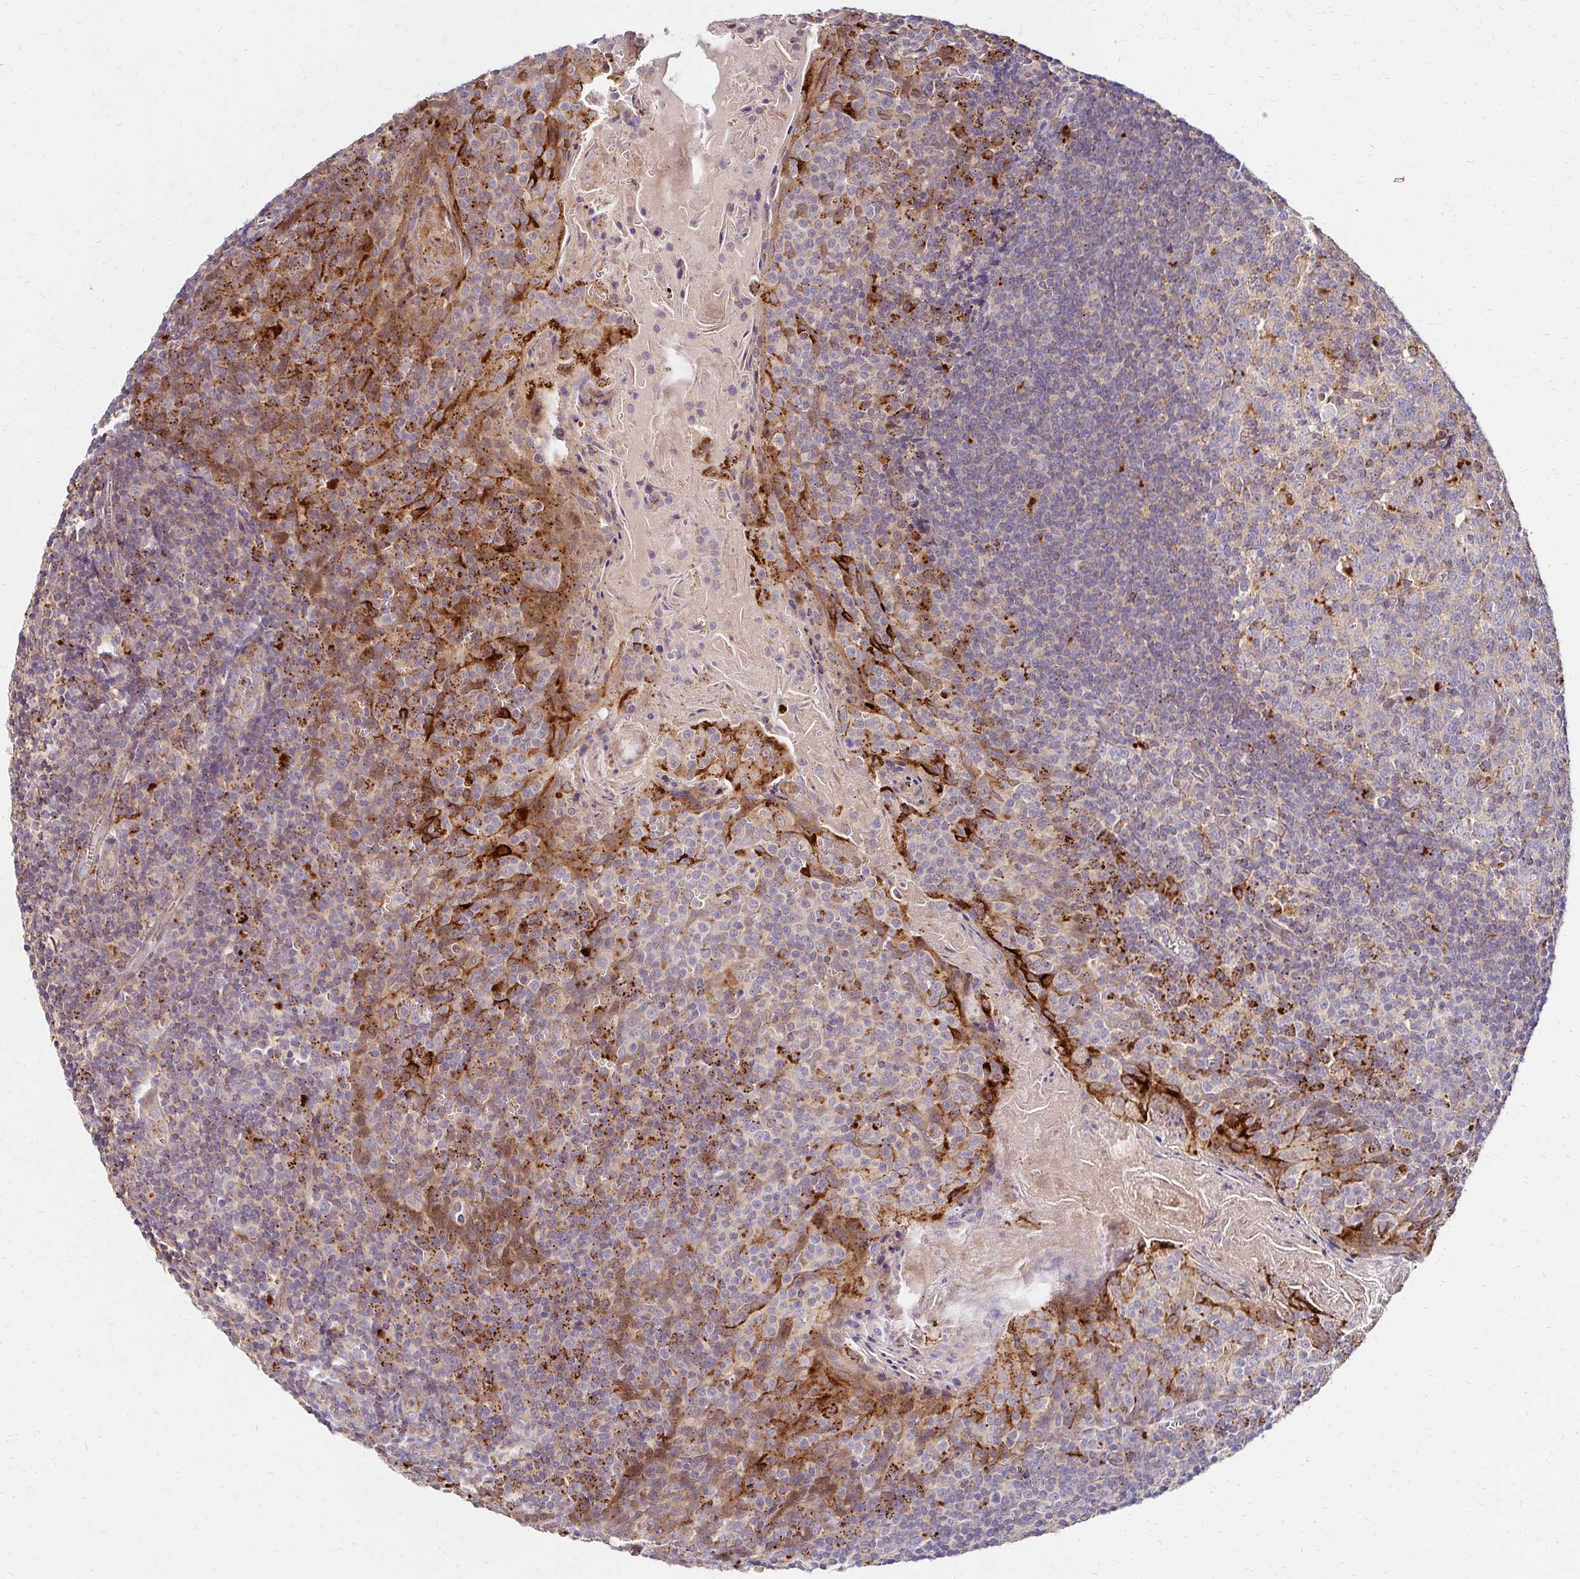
{"staining": {"intensity": "moderate", "quantity": "<25%", "location": "cytoplasmic/membranous"}, "tissue": "tonsil", "cell_type": "Germinal center cells", "image_type": "normal", "snomed": [{"axis": "morphology", "description": "Normal tissue, NOS"}, {"axis": "topography", "description": "Tonsil"}], "caption": "Immunohistochemical staining of benign human tonsil demonstrates low levels of moderate cytoplasmic/membranous staining in approximately <25% of germinal center cells. (IHC, brightfield microscopy, high magnification).", "gene": "IDUA", "patient": {"sex": "male", "age": 27}}